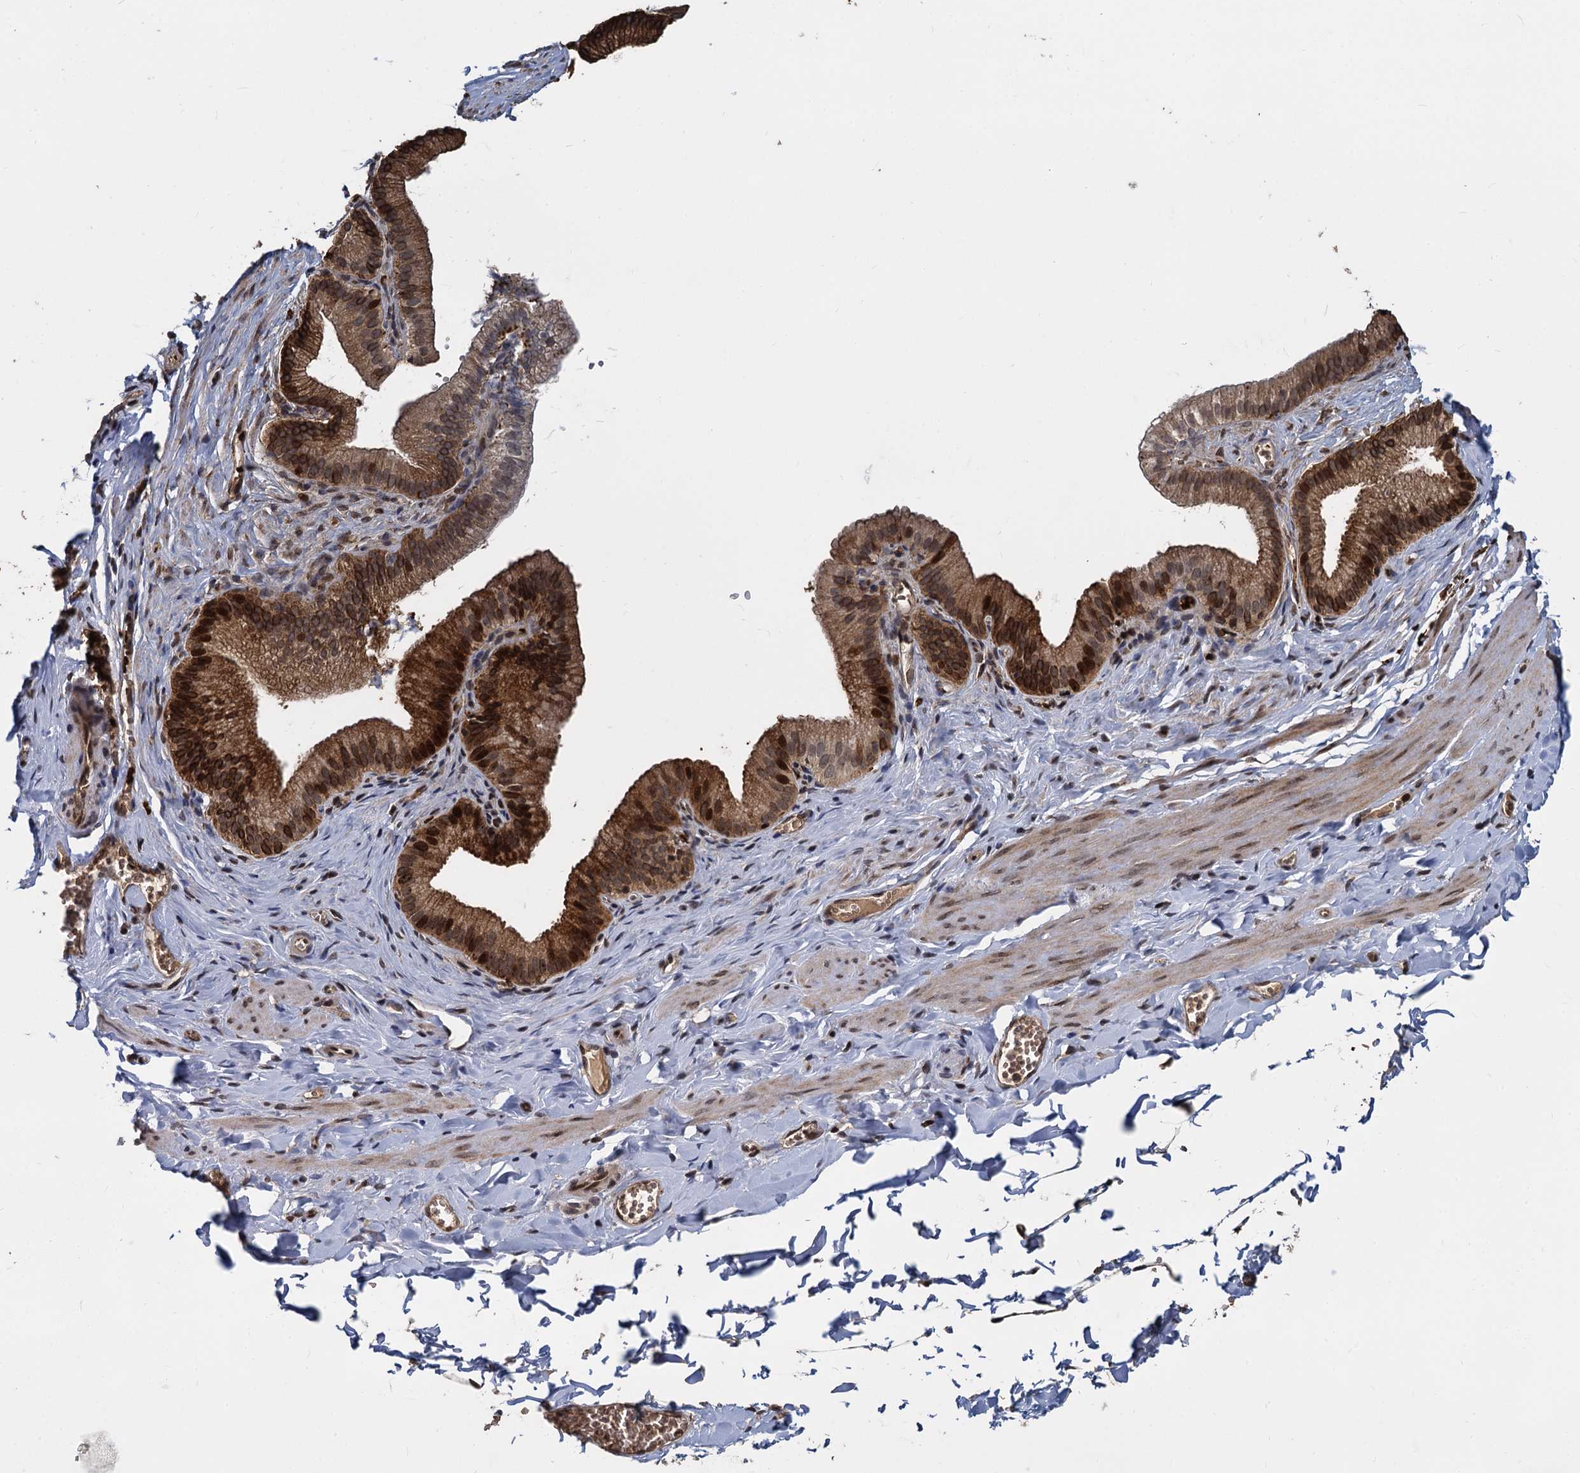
{"staining": {"intensity": "weak", "quantity": "<25%", "location": "nuclear"}, "tissue": "adipose tissue", "cell_type": "Adipocytes", "image_type": "normal", "snomed": [{"axis": "morphology", "description": "Normal tissue, NOS"}, {"axis": "topography", "description": "Gallbladder"}, {"axis": "topography", "description": "Peripheral nerve tissue"}], "caption": "IHC of normal human adipose tissue reveals no staining in adipocytes.", "gene": "FANCI", "patient": {"sex": "male", "age": 38}}